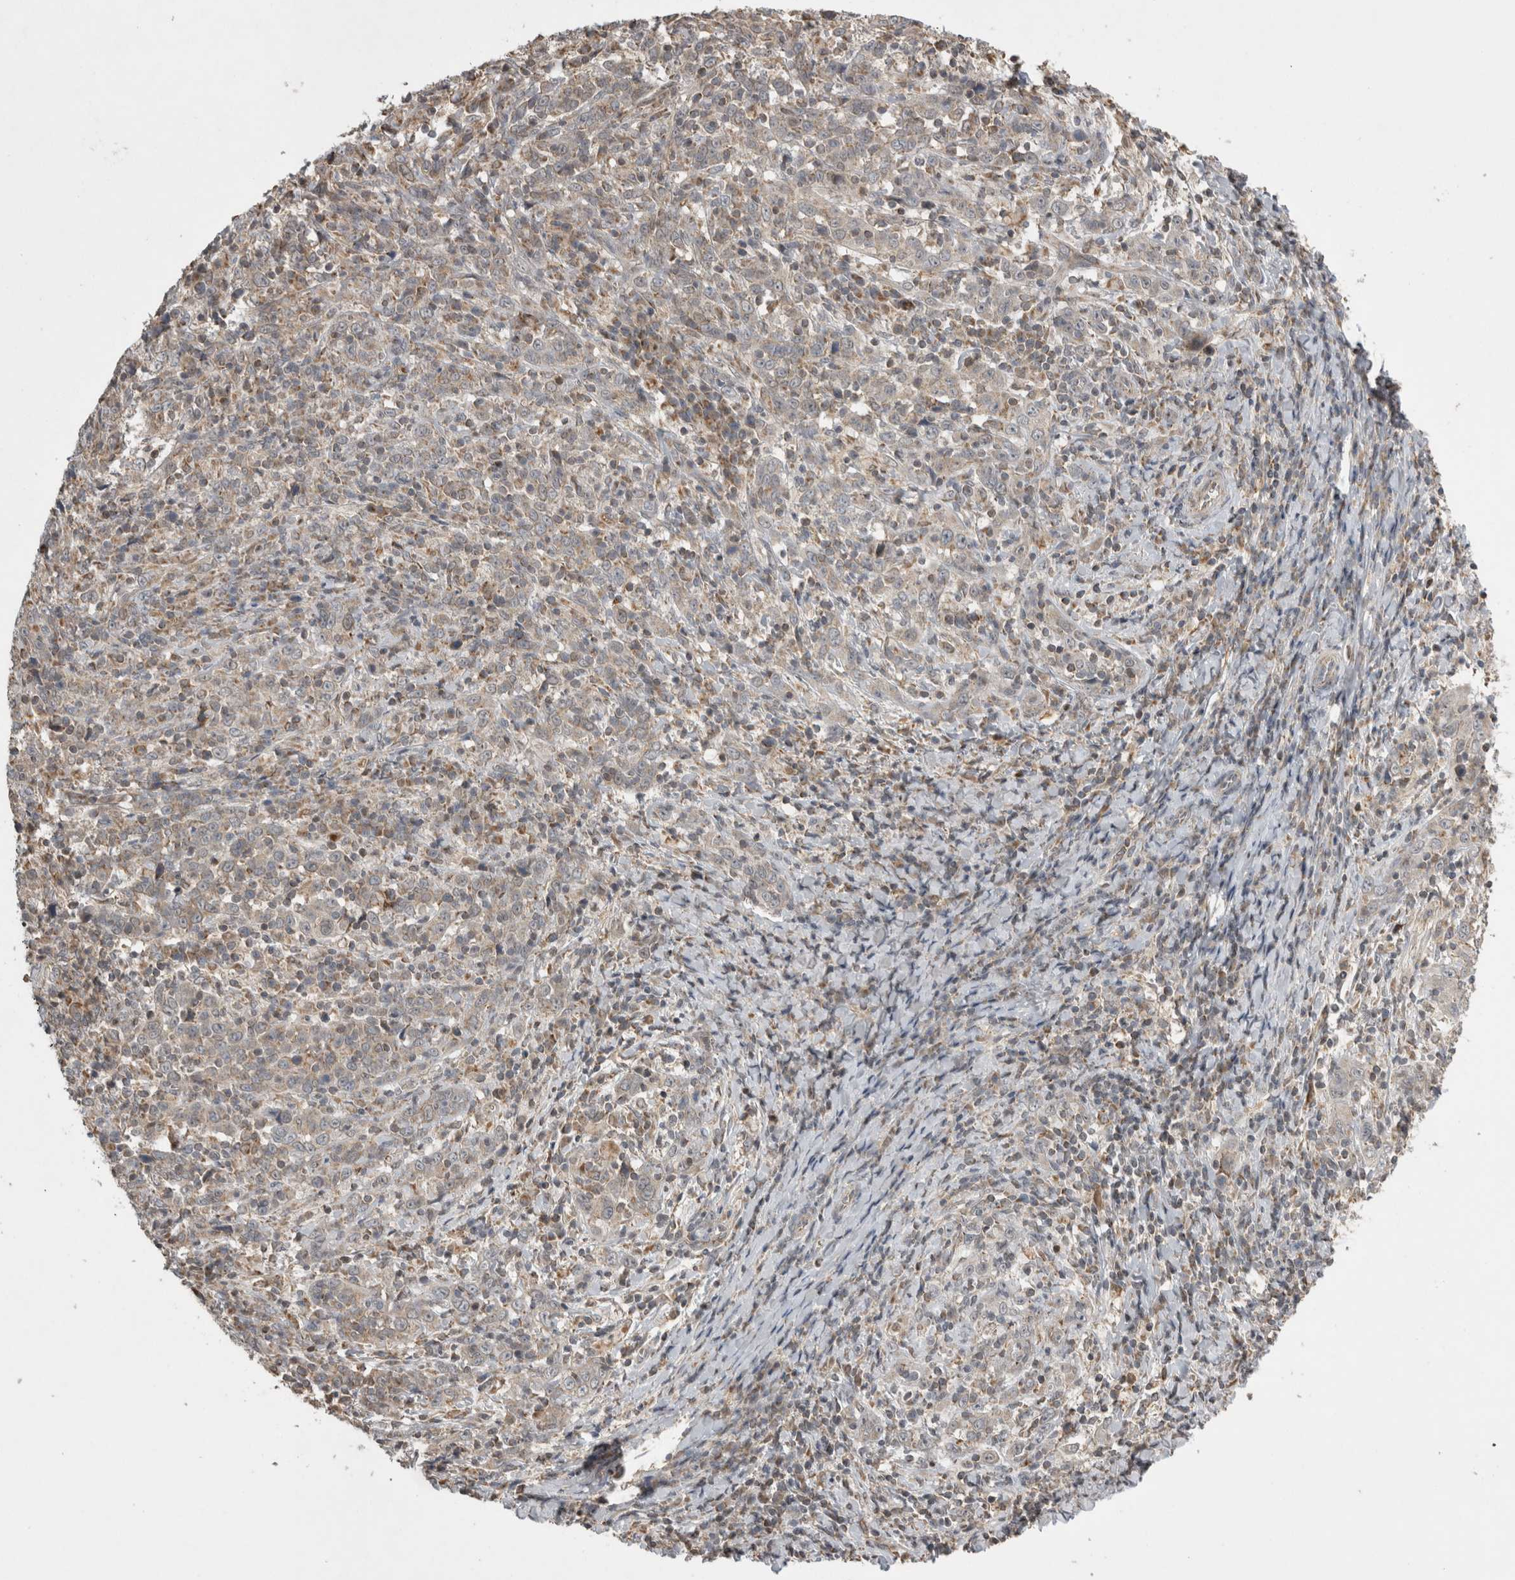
{"staining": {"intensity": "negative", "quantity": "none", "location": "none"}, "tissue": "cervical cancer", "cell_type": "Tumor cells", "image_type": "cancer", "snomed": [{"axis": "morphology", "description": "Squamous cell carcinoma, NOS"}, {"axis": "topography", "description": "Cervix"}], "caption": "DAB (3,3'-diaminobenzidine) immunohistochemical staining of human cervical cancer (squamous cell carcinoma) shows no significant positivity in tumor cells.", "gene": "KCNIP1", "patient": {"sex": "female", "age": 46}}